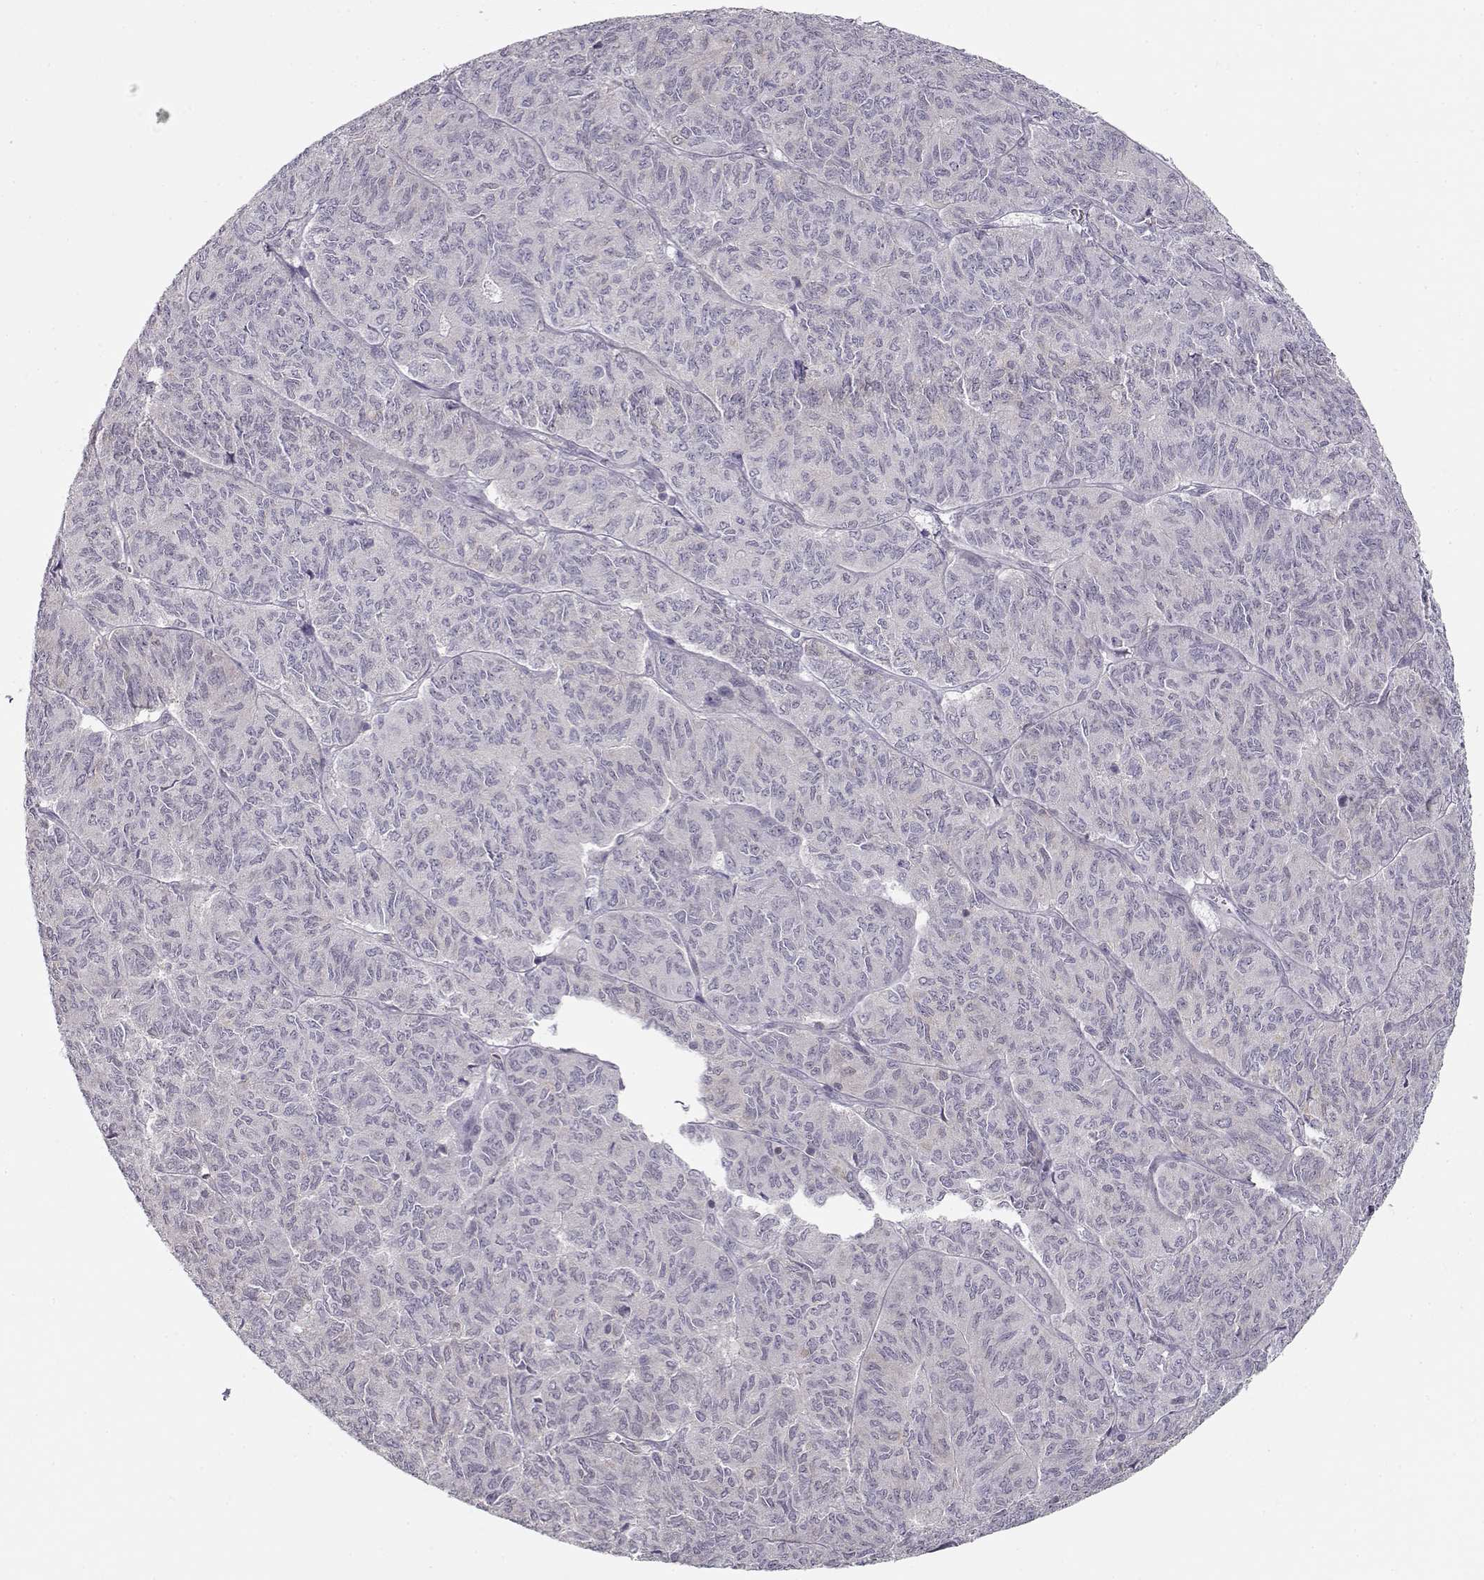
{"staining": {"intensity": "negative", "quantity": "none", "location": "none"}, "tissue": "ovarian cancer", "cell_type": "Tumor cells", "image_type": "cancer", "snomed": [{"axis": "morphology", "description": "Carcinoma, endometroid"}, {"axis": "topography", "description": "Ovary"}], "caption": "Human endometroid carcinoma (ovarian) stained for a protein using immunohistochemistry displays no expression in tumor cells.", "gene": "TEPP", "patient": {"sex": "female", "age": 80}}